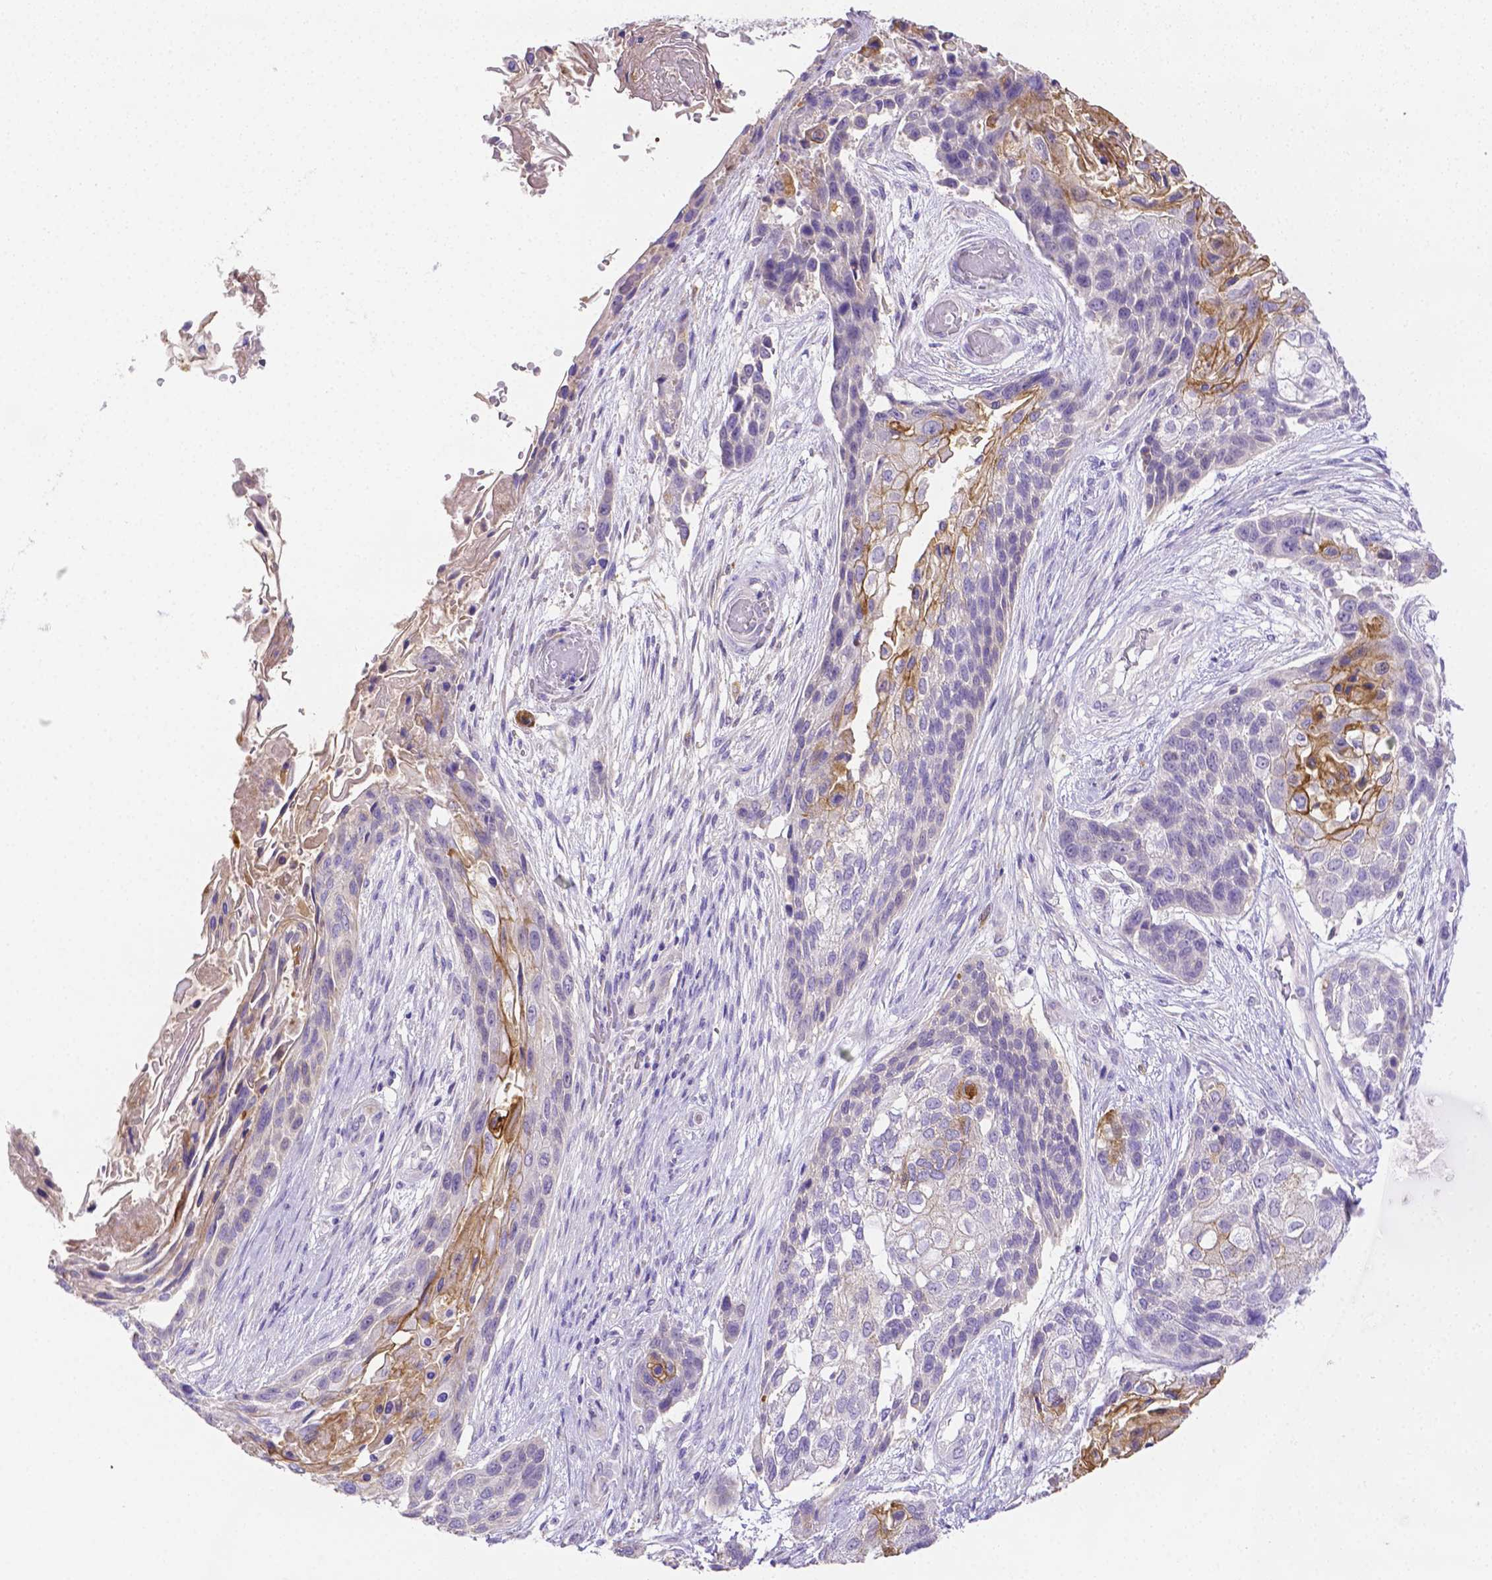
{"staining": {"intensity": "moderate", "quantity": "<25%", "location": "cytoplasmic/membranous"}, "tissue": "lung cancer", "cell_type": "Tumor cells", "image_type": "cancer", "snomed": [{"axis": "morphology", "description": "Squamous cell carcinoma, NOS"}, {"axis": "topography", "description": "Lung"}], "caption": "The image displays a brown stain indicating the presence of a protein in the cytoplasmic/membranous of tumor cells in squamous cell carcinoma (lung).", "gene": "NXPH2", "patient": {"sex": "male", "age": 69}}